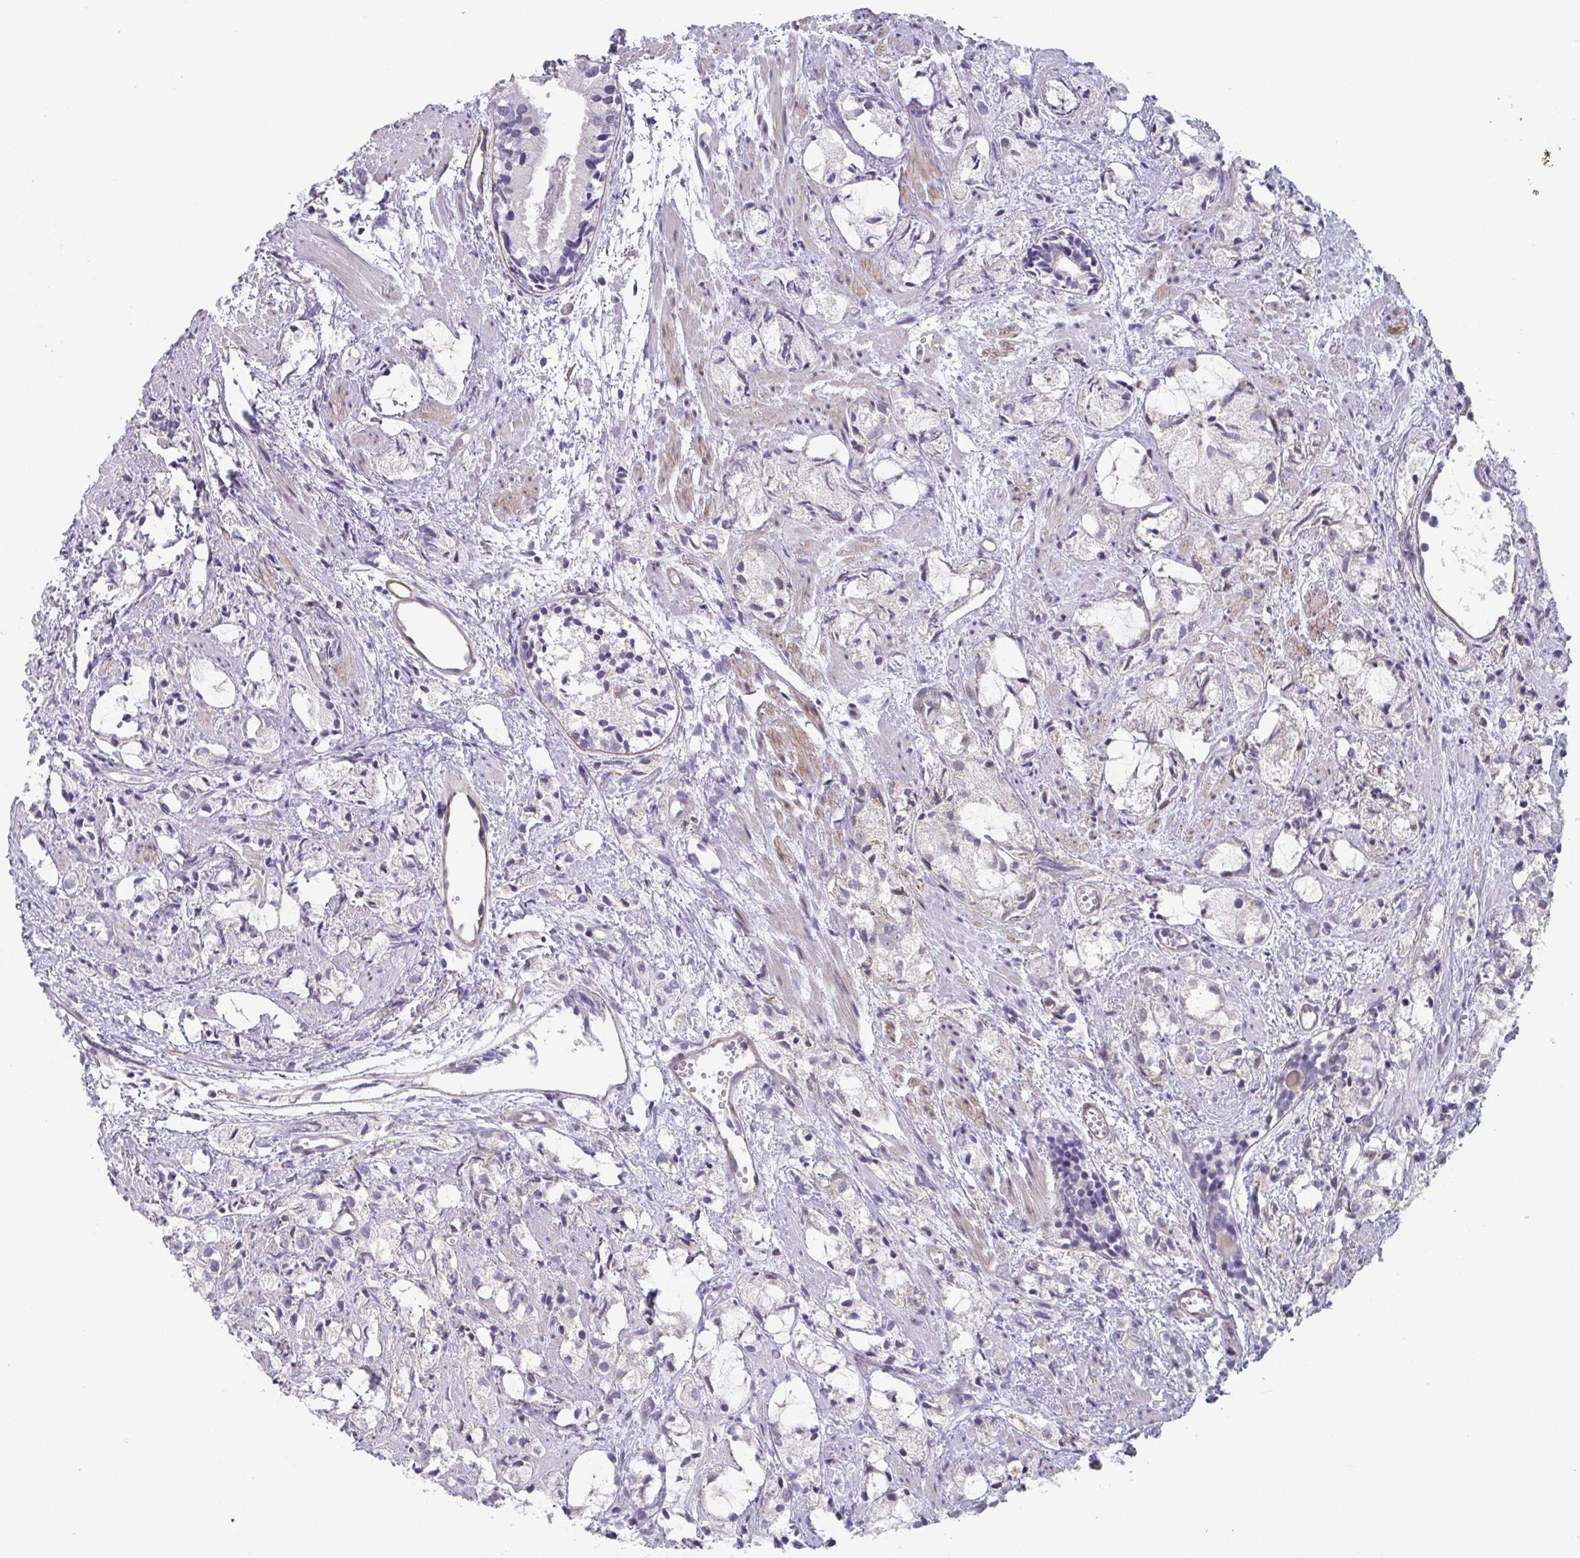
{"staining": {"intensity": "negative", "quantity": "none", "location": "none"}, "tissue": "prostate cancer", "cell_type": "Tumor cells", "image_type": "cancer", "snomed": [{"axis": "morphology", "description": "Adenocarcinoma, High grade"}, {"axis": "topography", "description": "Prostate"}], "caption": "Prostate adenocarcinoma (high-grade) stained for a protein using immunohistochemistry displays no positivity tumor cells.", "gene": "EXOSC7", "patient": {"sex": "male", "age": 85}}